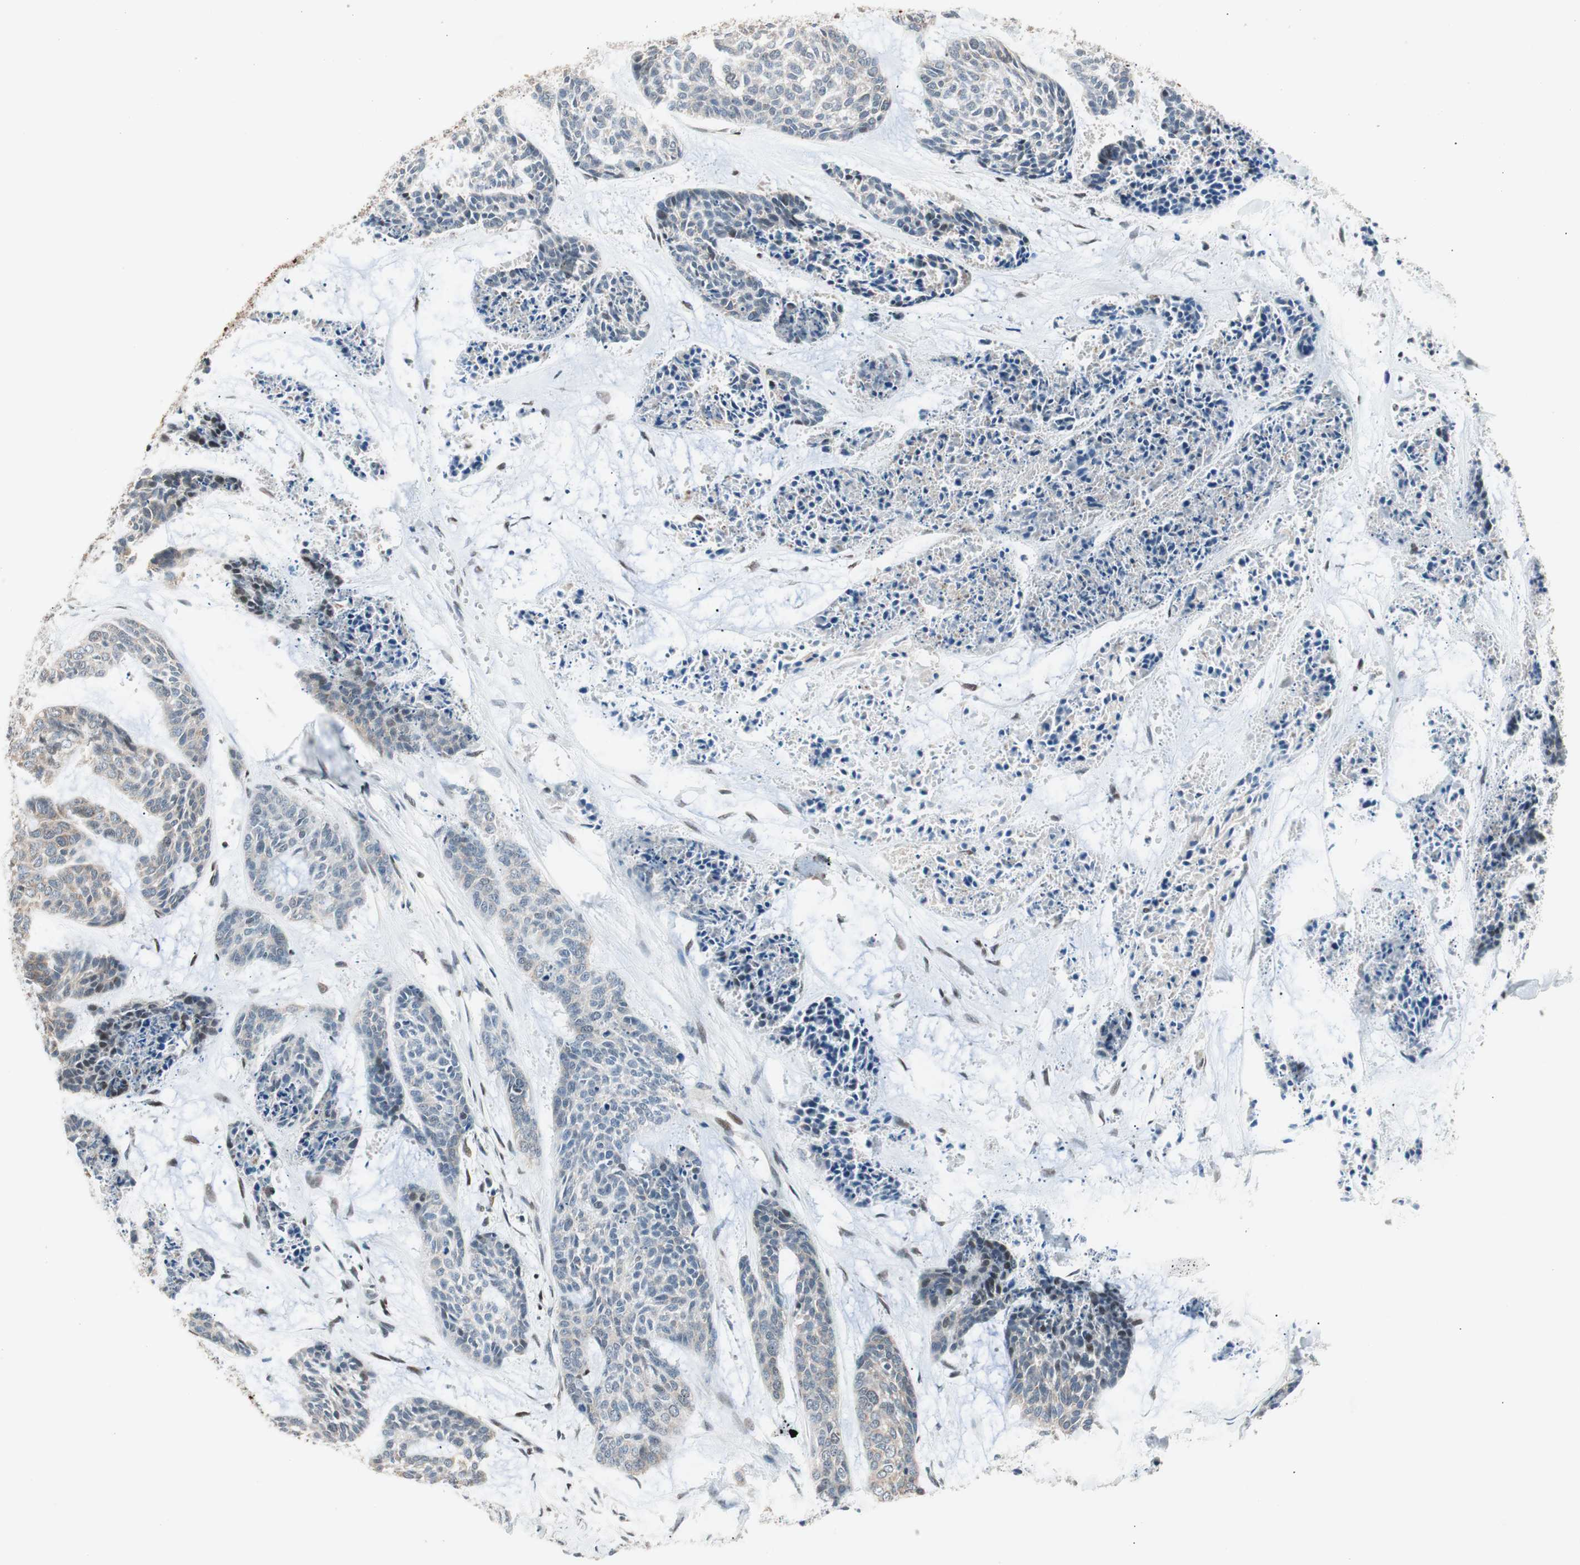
{"staining": {"intensity": "weak", "quantity": "<25%", "location": "cytoplasmic/membranous"}, "tissue": "skin cancer", "cell_type": "Tumor cells", "image_type": "cancer", "snomed": [{"axis": "morphology", "description": "Basal cell carcinoma"}, {"axis": "topography", "description": "Skin"}], "caption": "A histopathology image of basal cell carcinoma (skin) stained for a protein shows no brown staining in tumor cells. (Immunohistochemistry, brightfield microscopy, high magnification).", "gene": "POLH", "patient": {"sex": "female", "age": 64}}